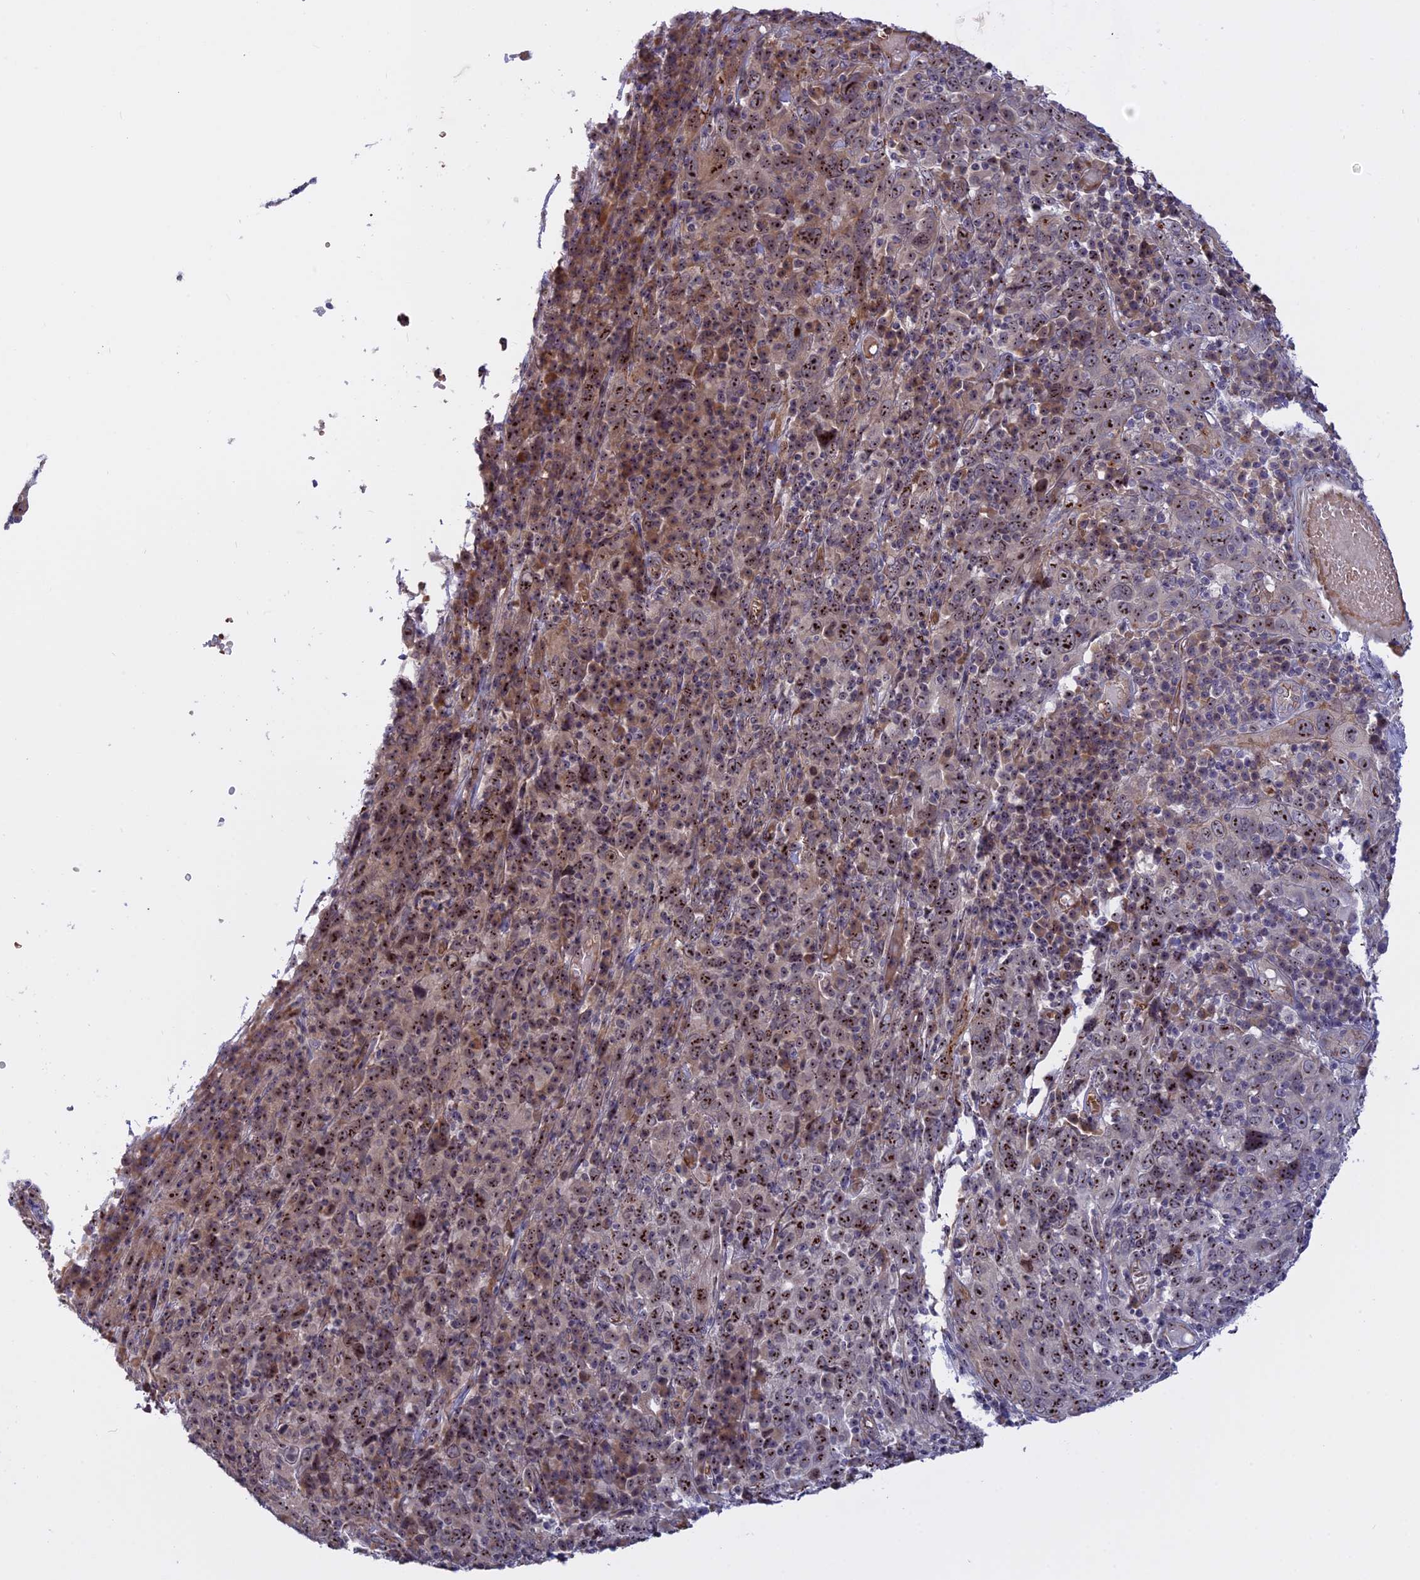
{"staining": {"intensity": "moderate", "quantity": ">75%", "location": "nuclear"}, "tissue": "cervical cancer", "cell_type": "Tumor cells", "image_type": "cancer", "snomed": [{"axis": "morphology", "description": "Squamous cell carcinoma, NOS"}, {"axis": "topography", "description": "Cervix"}], "caption": "DAB (3,3'-diaminobenzidine) immunohistochemical staining of cervical cancer demonstrates moderate nuclear protein expression in approximately >75% of tumor cells. (Stains: DAB (3,3'-diaminobenzidine) in brown, nuclei in blue, Microscopy: brightfield microscopy at high magnification).", "gene": "DBNDD1", "patient": {"sex": "female", "age": 46}}